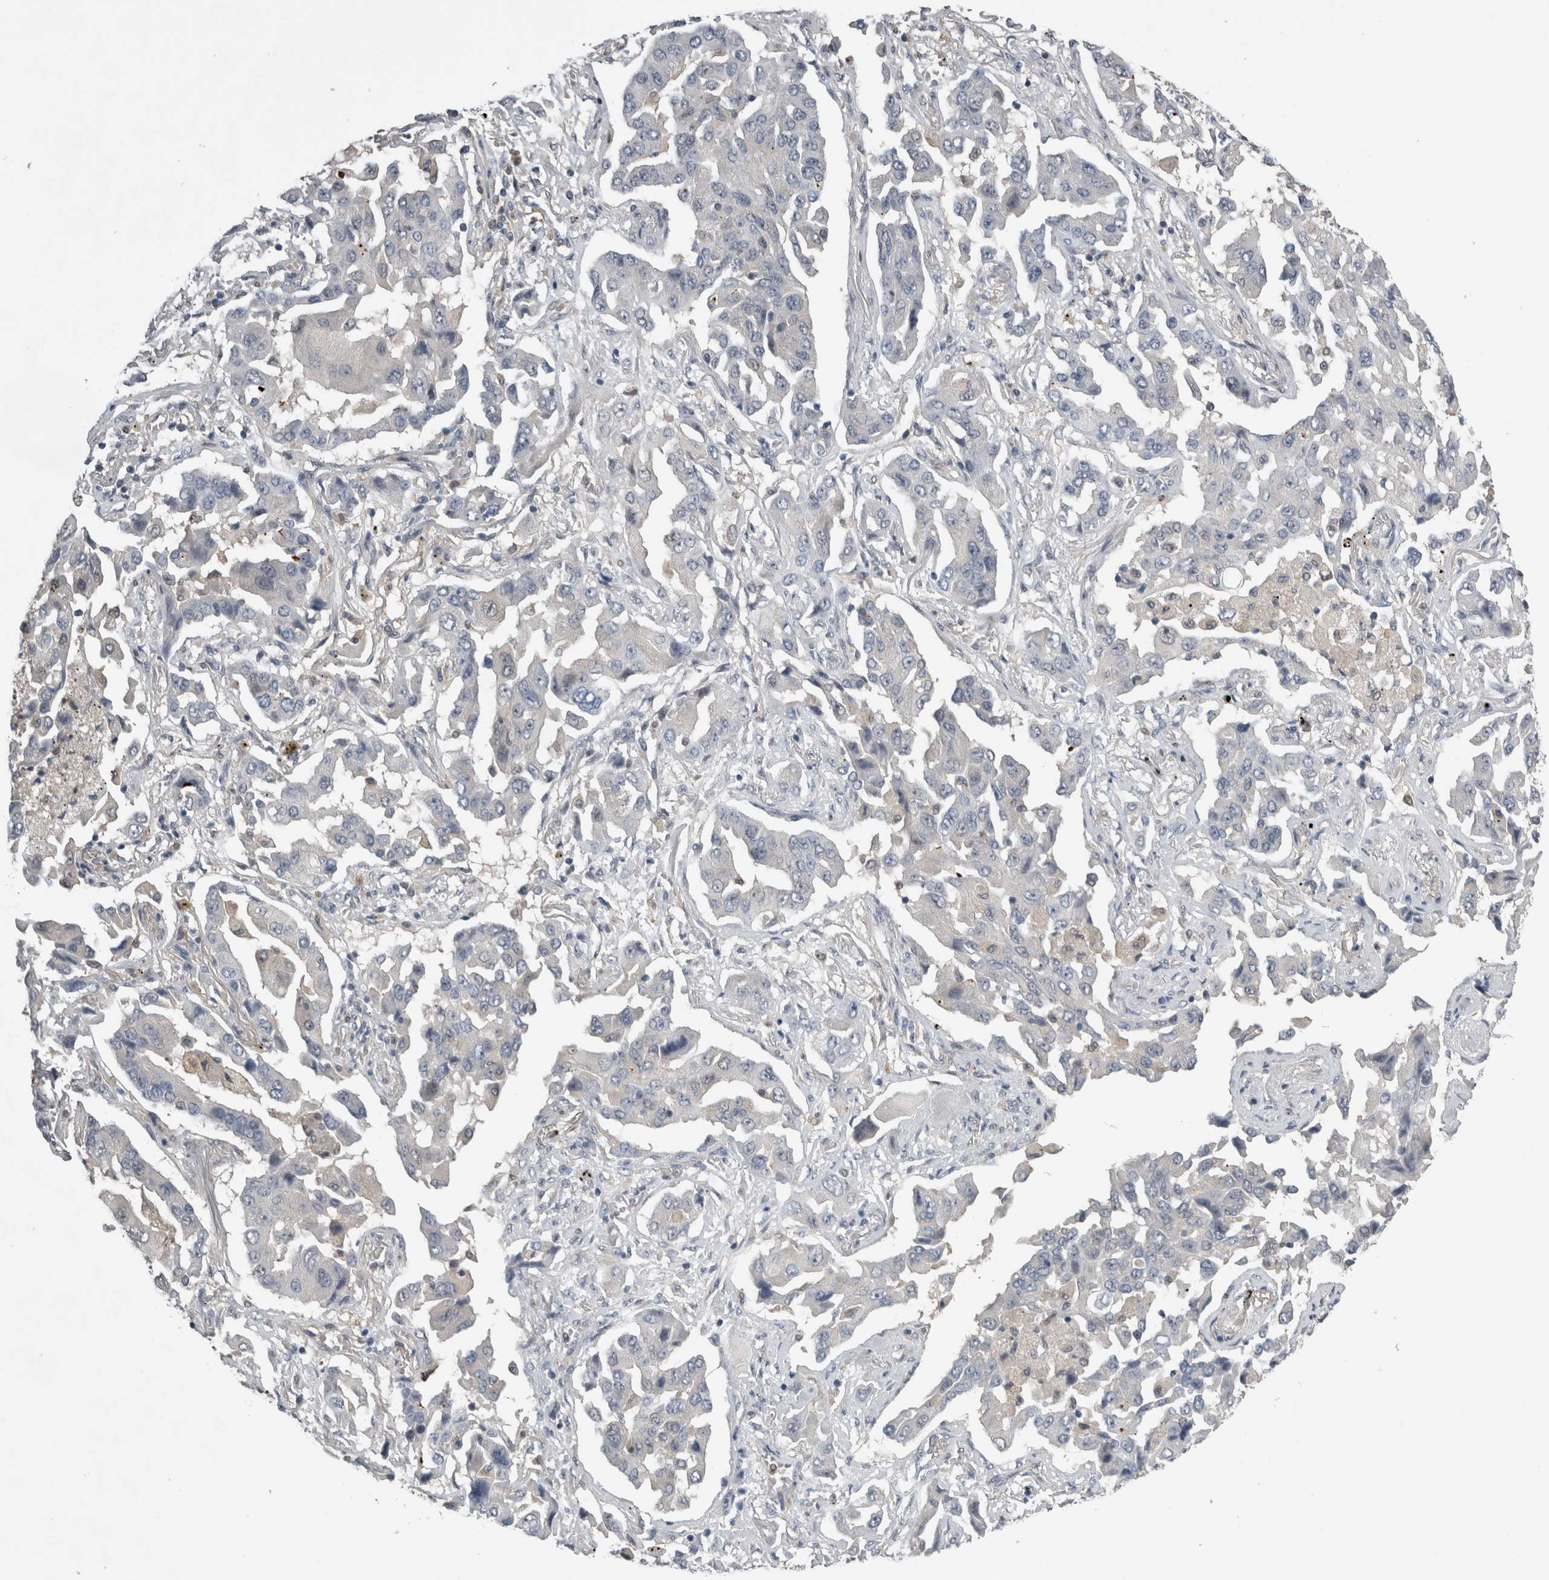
{"staining": {"intensity": "negative", "quantity": "none", "location": "none"}, "tissue": "lung cancer", "cell_type": "Tumor cells", "image_type": "cancer", "snomed": [{"axis": "morphology", "description": "Adenocarcinoma, NOS"}, {"axis": "topography", "description": "Lung"}], "caption": "DAB (3,3'-diaminobenzidine) immunohistochemical staining of human lung cancer shows no significant expression in tumor cells.", "gene": "NAPRT", "patient": {"sex": "female", "age": 65}}